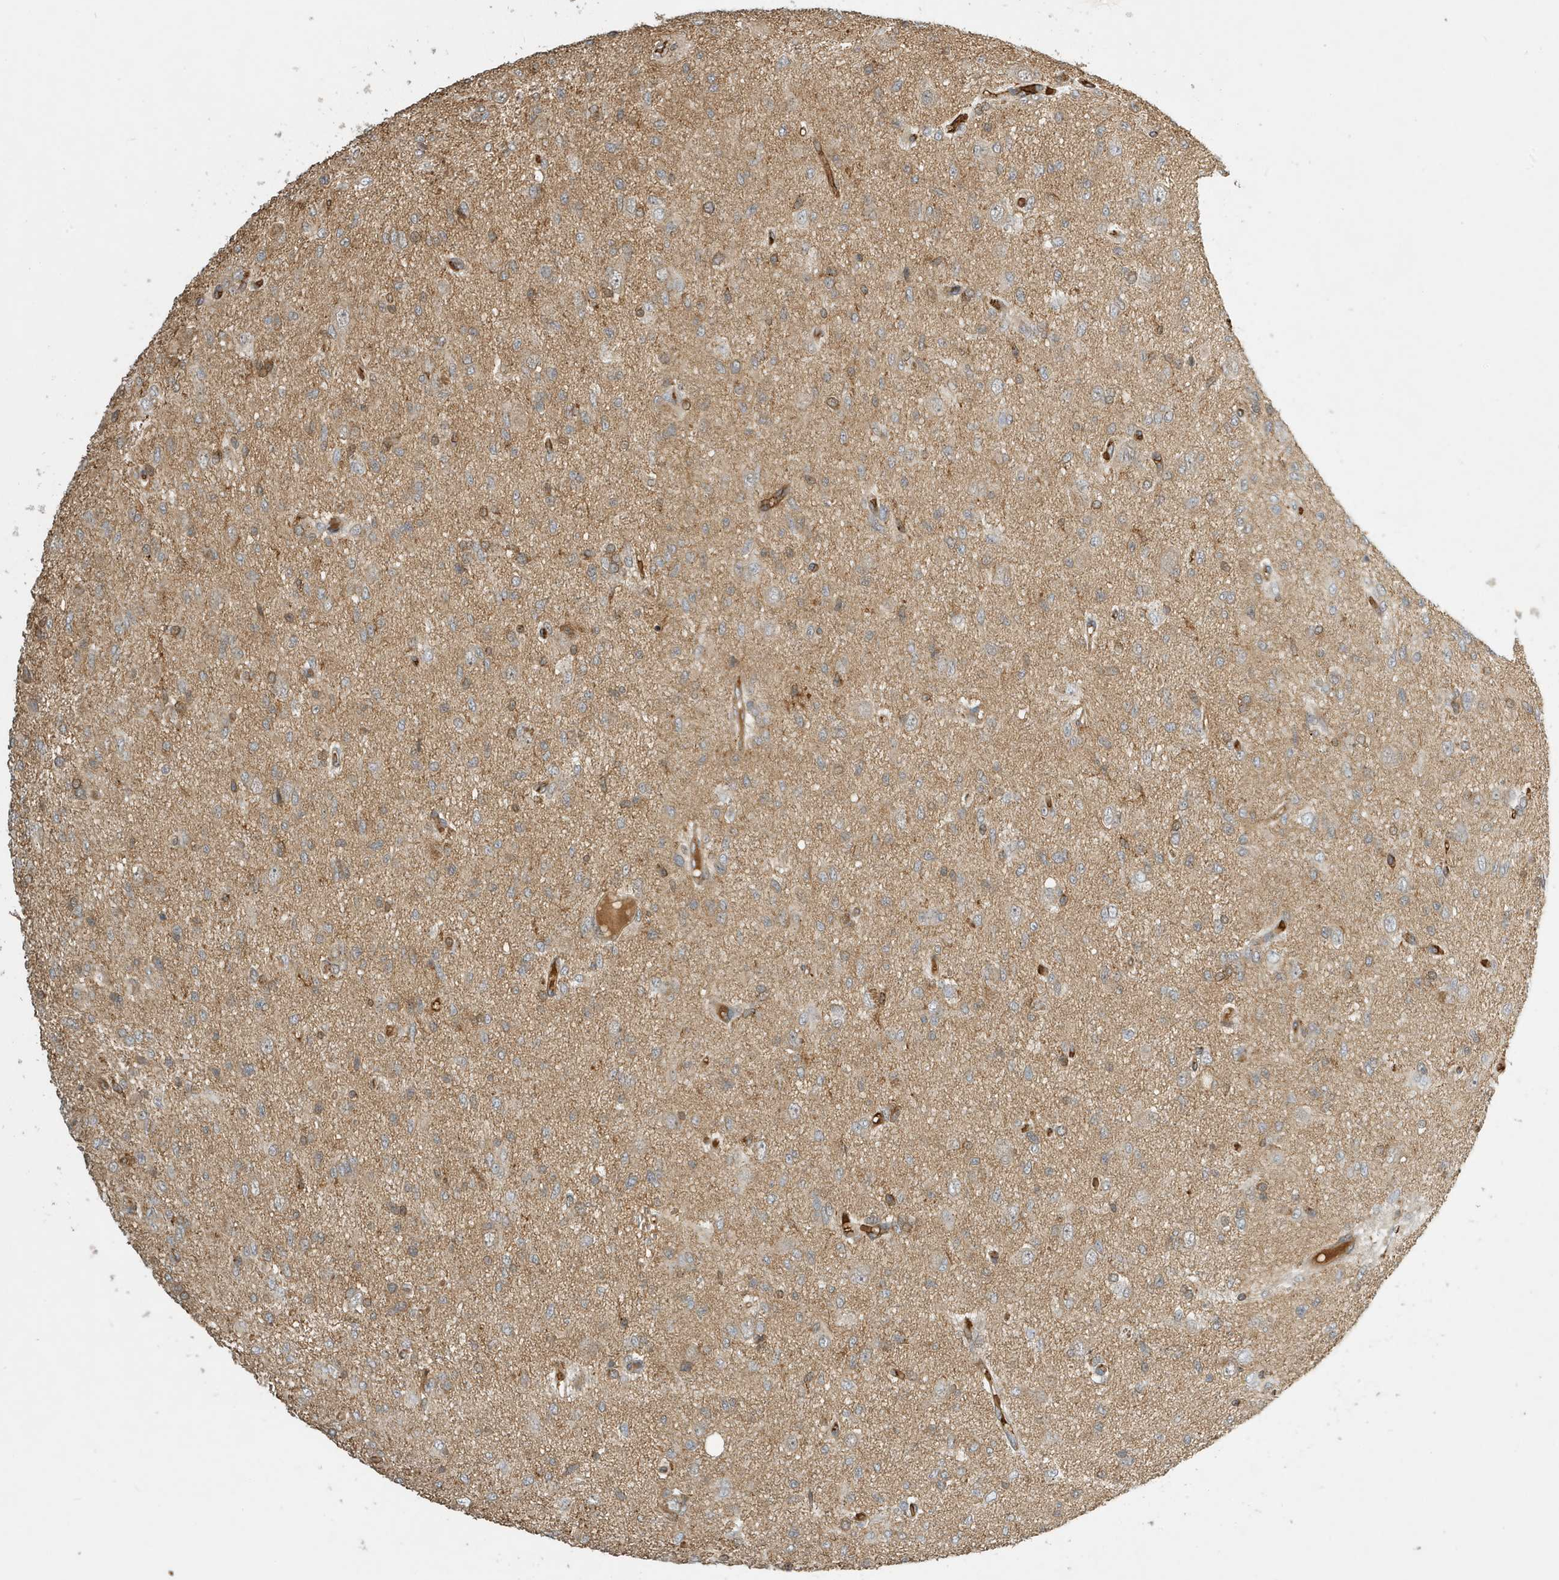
{"staining": {"intensity": "weak", "quantity": "<25%", "location": "cytoplasmic/membranous"}, "tissue": "glioma", "cell_type": "Tumor cells", "image_type": "cancer", "snomed": [{"axis": "morphology", "description": "Glioma, malignant, High grade"}, {"axis": "topography", "description": "Brain"}], "caption": "The immunohistochemistry (IHC) histopathology image has no significant staining in tumor cells of malignant high-grade glioma tissue.", "gene": "FYCO1", "patient": {"sex": "female", "age": 59}}